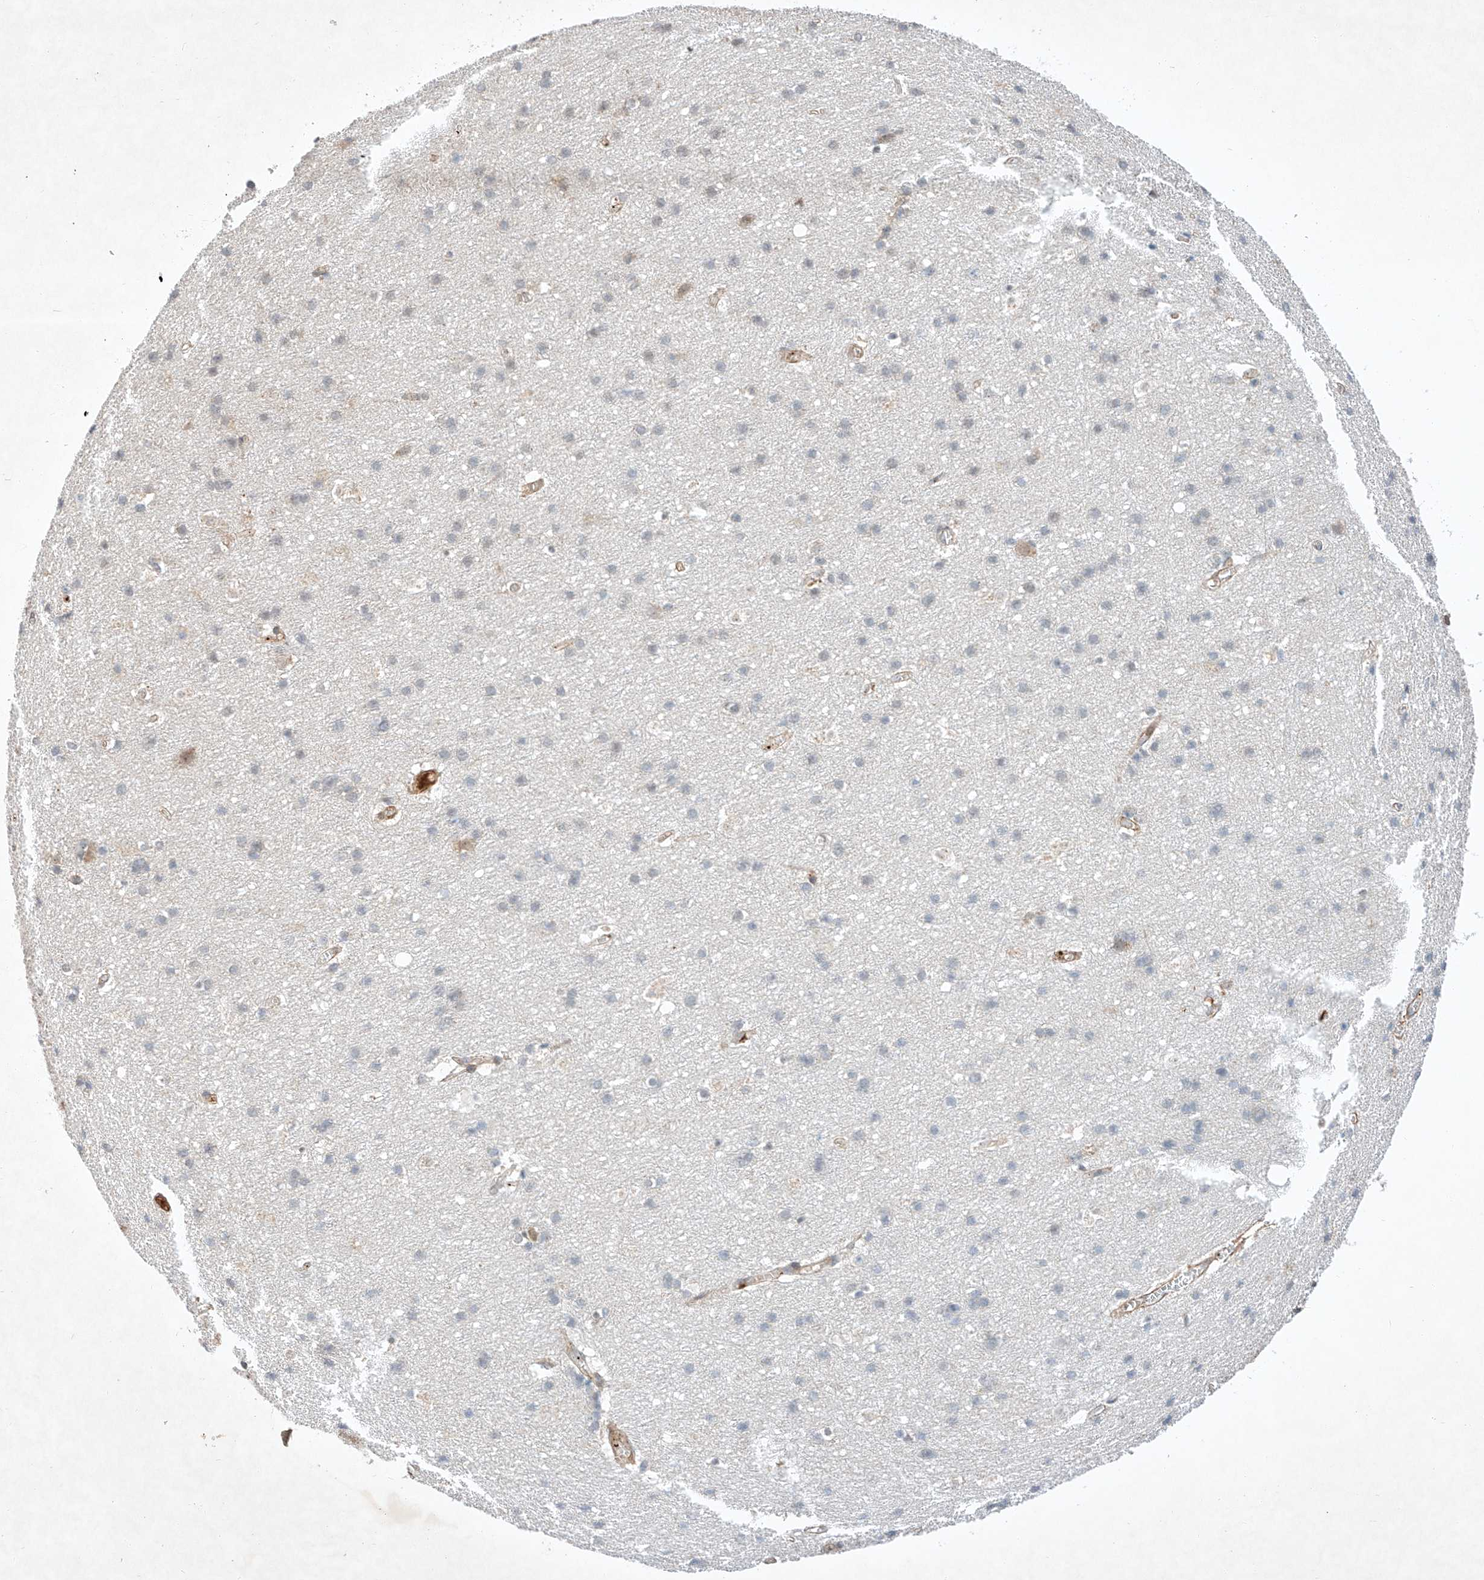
{"staining": {"intensity": "moderate", "quantity": "25%-75%", "location": "cytoplasmic/membranous"}, "tissue": "cerebral cortex", "cell_type": "Endothelial cells", "image_type": "normal", "snomed": [{"axis": "morphology", "description": "Normal tissue, NOS"}, {"axis": "topography", "description": "Cerebral cortex"}], "caption": "Protein expression analysis of benign cerebral cortex exhibits moderate cytoplasmic/membranous expression in about 25%-75% of endothelial cells. (IHC, brightfield microscopy, high magnification).", "gene": "ARHGAP33", "patient": {"sex": "male", "age": 54}}